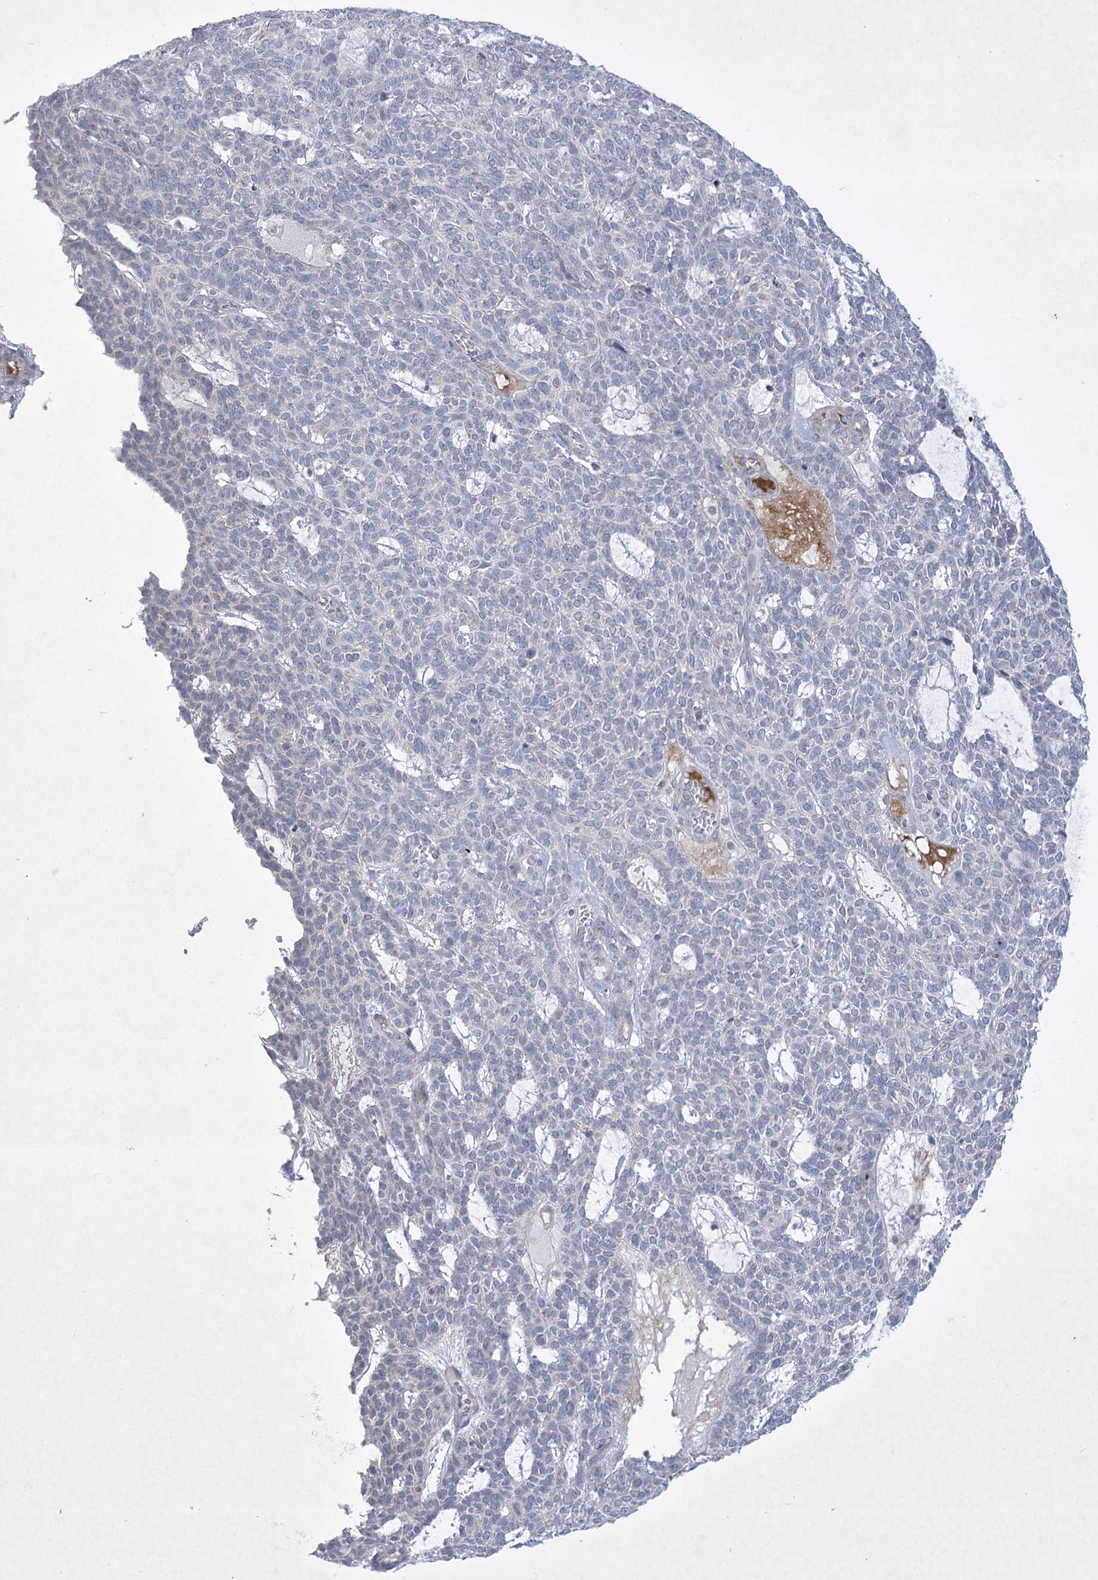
{"staining": {"intensity": "negative", "quantity": "none", "location": "none"}, "tissue": "skin cancer", "cell_type": "Tumor cells", "image_type": "cancer", "snomed": [{"axis": "morphology", "description": "Squamous cell carcinoma, NOS"}, {"axis": "topography", "description": "Skin"}], "caption": "Histopathology image shows no significant protein staining in tumor cells of skin cancer (squamous cell carcinoma). Nuclei are stained in blue.", "gene": "PLA2G12A", "patient": {"sex": "female", "age": 90}}